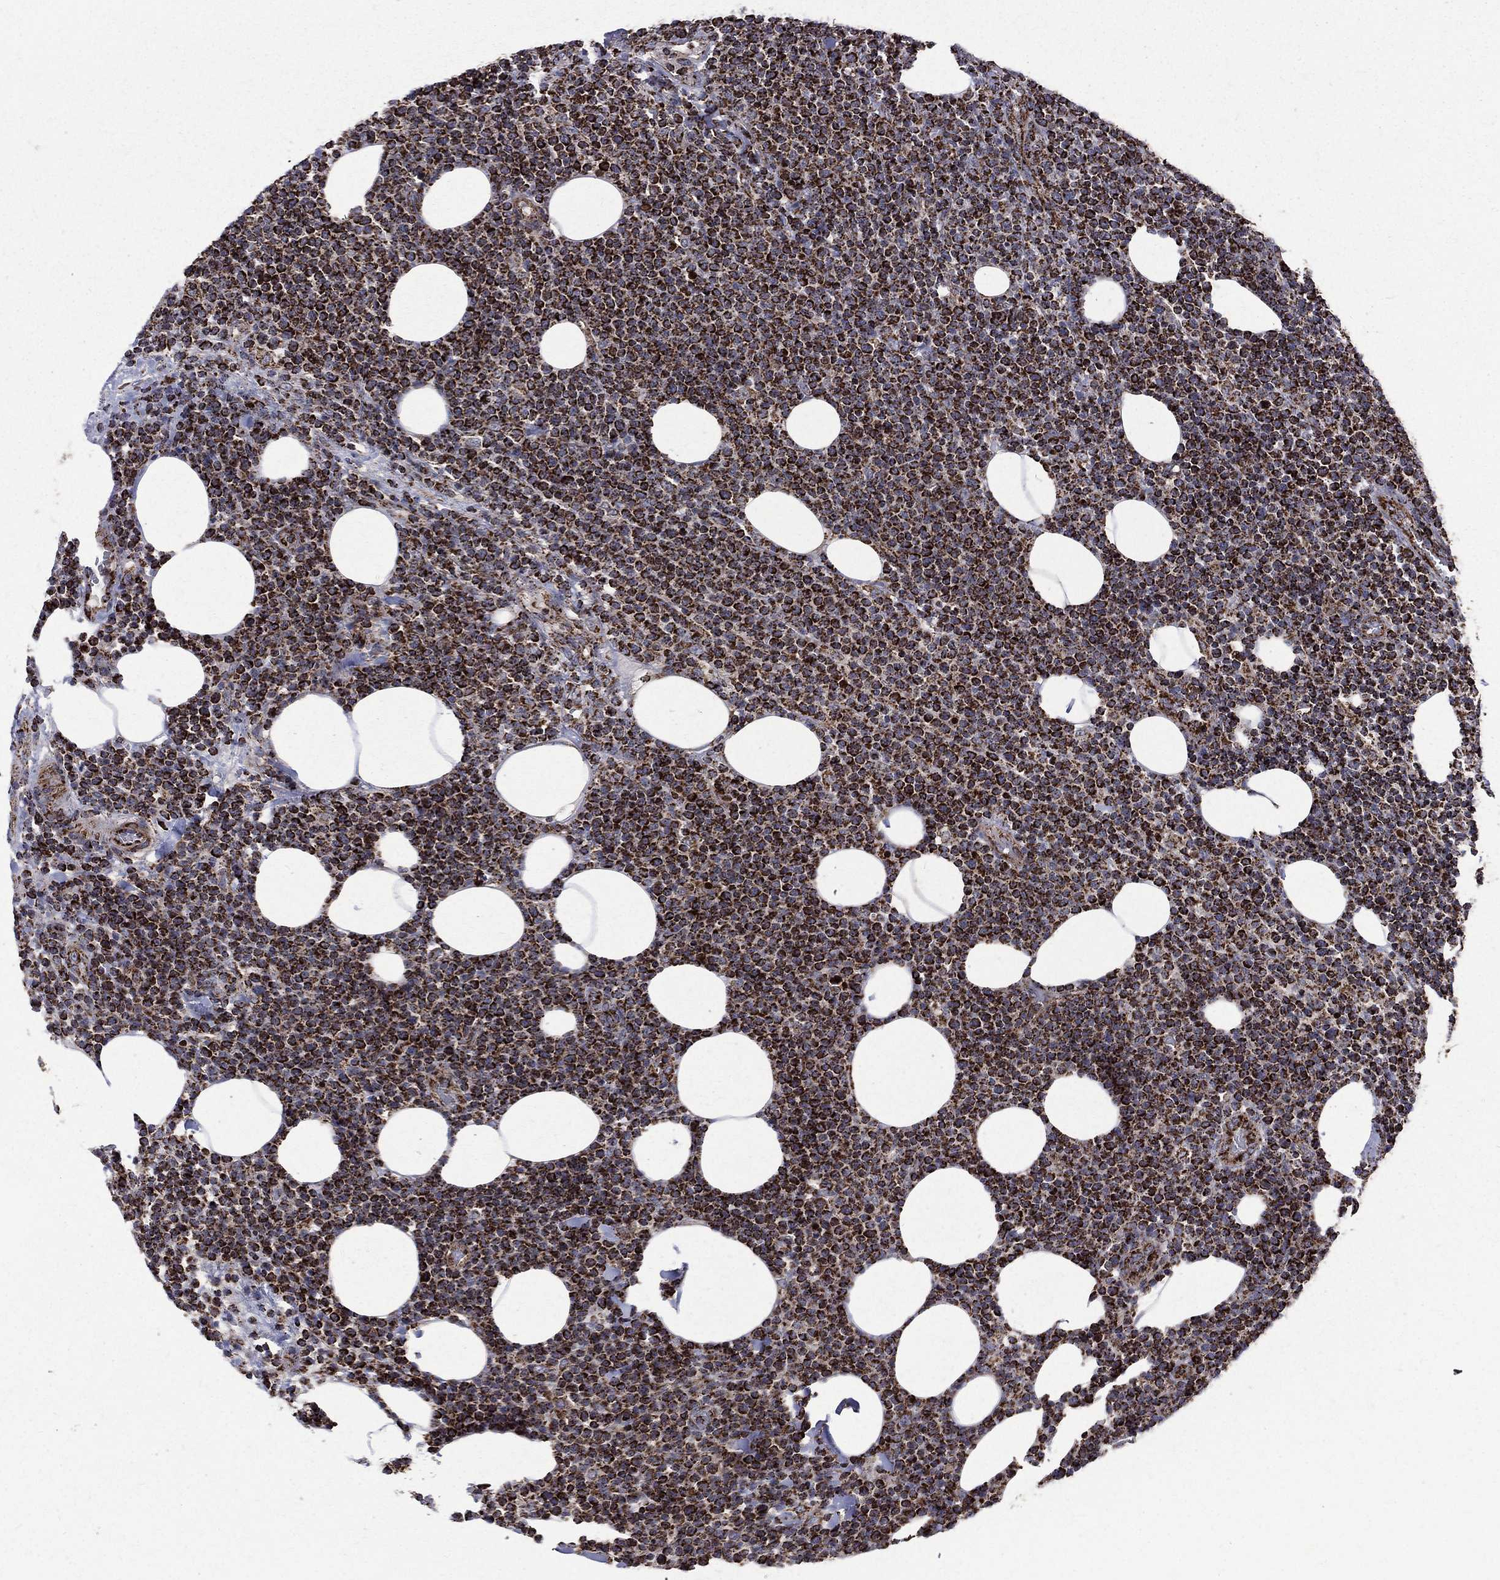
{"staining": {"intensity": "strong", "quantity": ">75%", "location": "cytoplasmic/membranous"}, "tissue": "lymphoma", "cell_type": "Tumor cells", "image_type": "cancer", "snomed": [{"axis": "morphology", "description": "Malignant lymphoma, non-Hodgkin's type, High grade"}, {"axis": "topography", "description": "Lymph node"}], "caption": "Lymphoma stained with a protein marker exhibits strong staining in tumor cells.", "gene": "GOT2", "patient": {"sex": "male", "age": 61}}